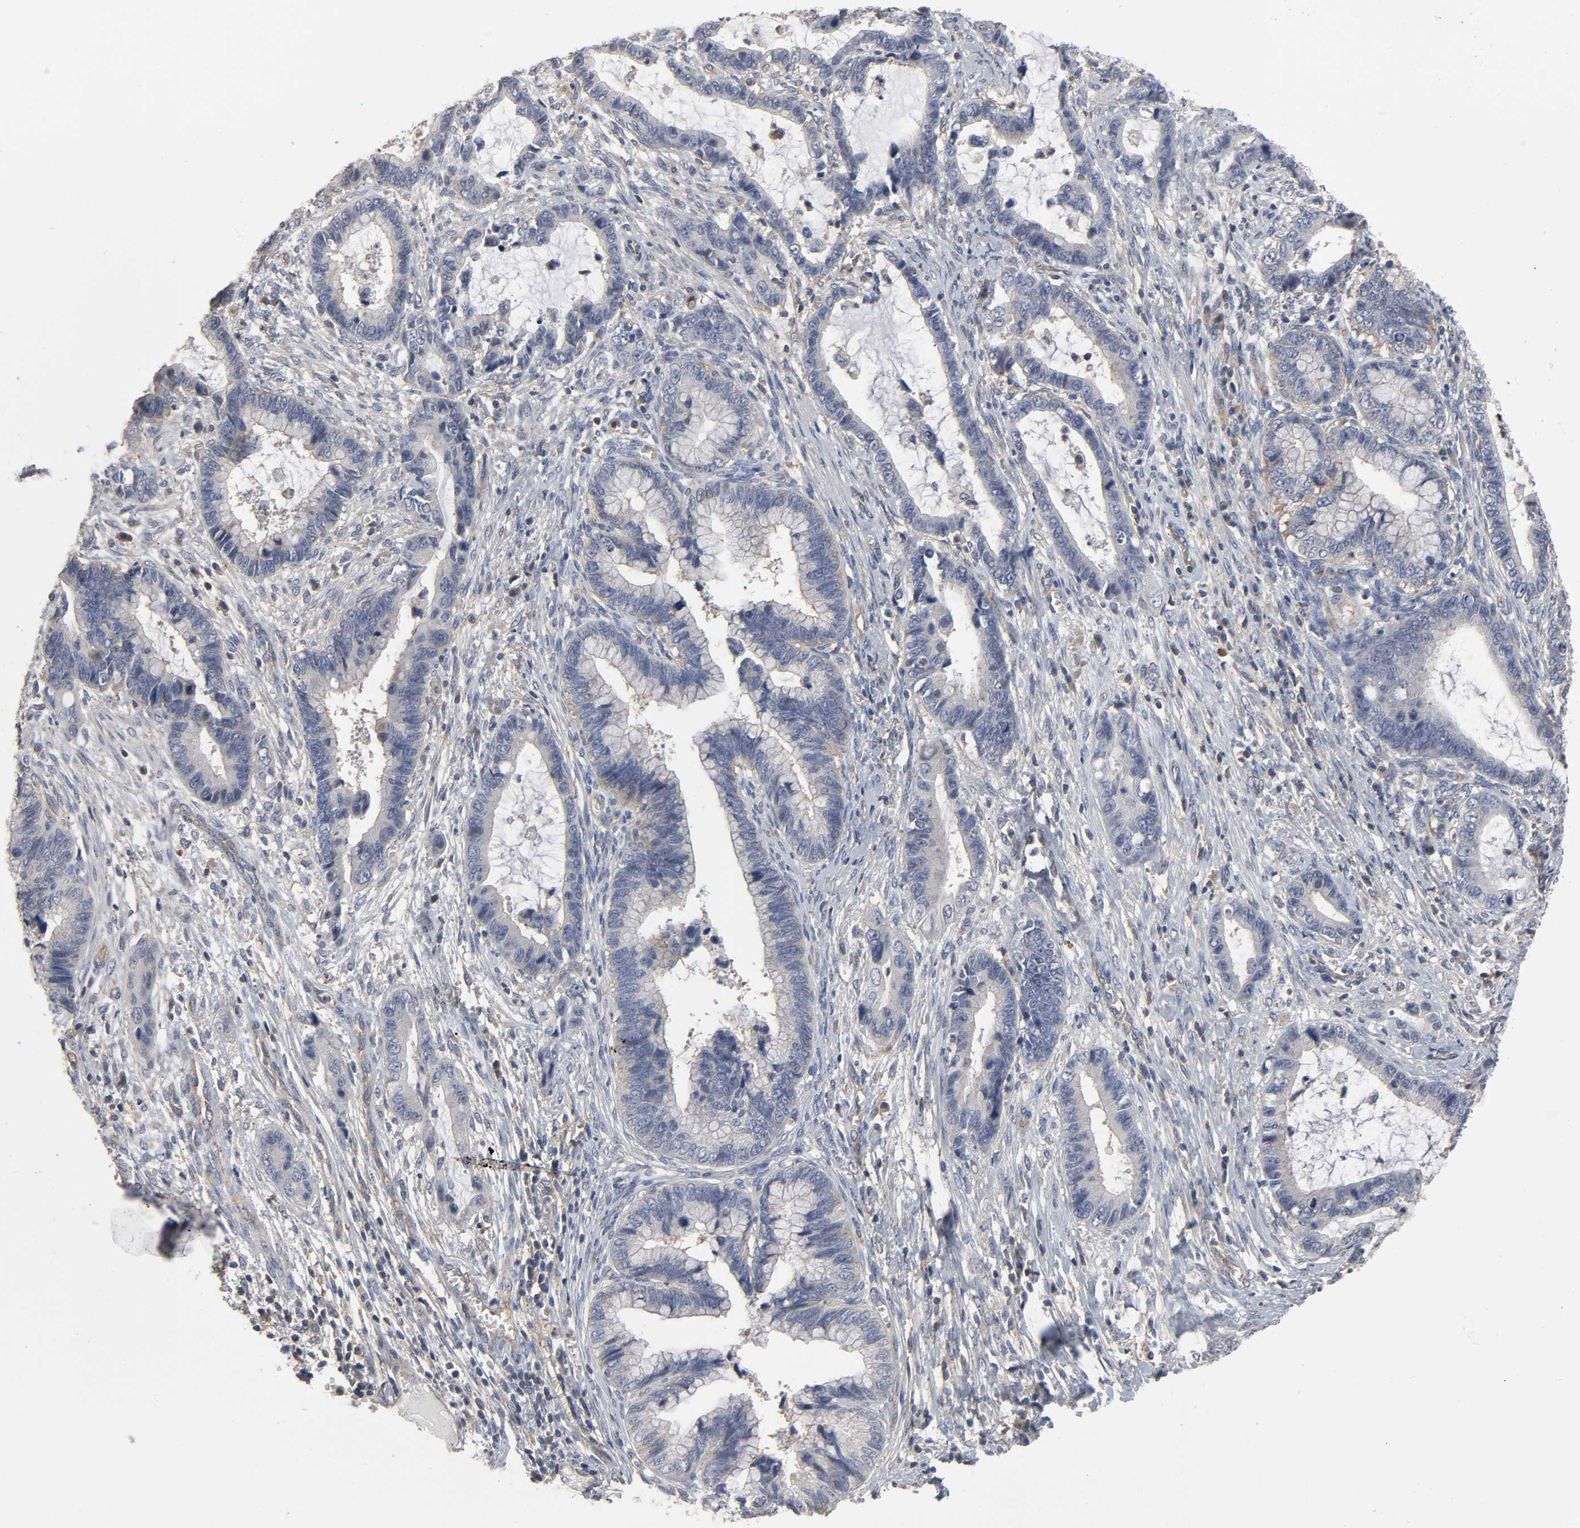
{"staining": {"intensity": "weak", "quantity": "25%-75%", "location": "cytoplasmic/membranous"}, "tissue": "cervical cancer", "cell_type": "Tumor cells", "image_type": "cancer", "snomed": [{"axis": "morphology", "description": "Adenocarcinoma, NOS"}, {"axis": "topography", "description": "Cervix"}], "caption": "This histopathology image demonstrates immunohistochemistry (IHC) staining of human cervical cancer (adenocarcinoma), with low weak cytoplasmic/membranous staining in approximately 25%-75% of tumor cells.", "gene": "SH3GLB1", "patient": {"sex": "female", "age": 44}}